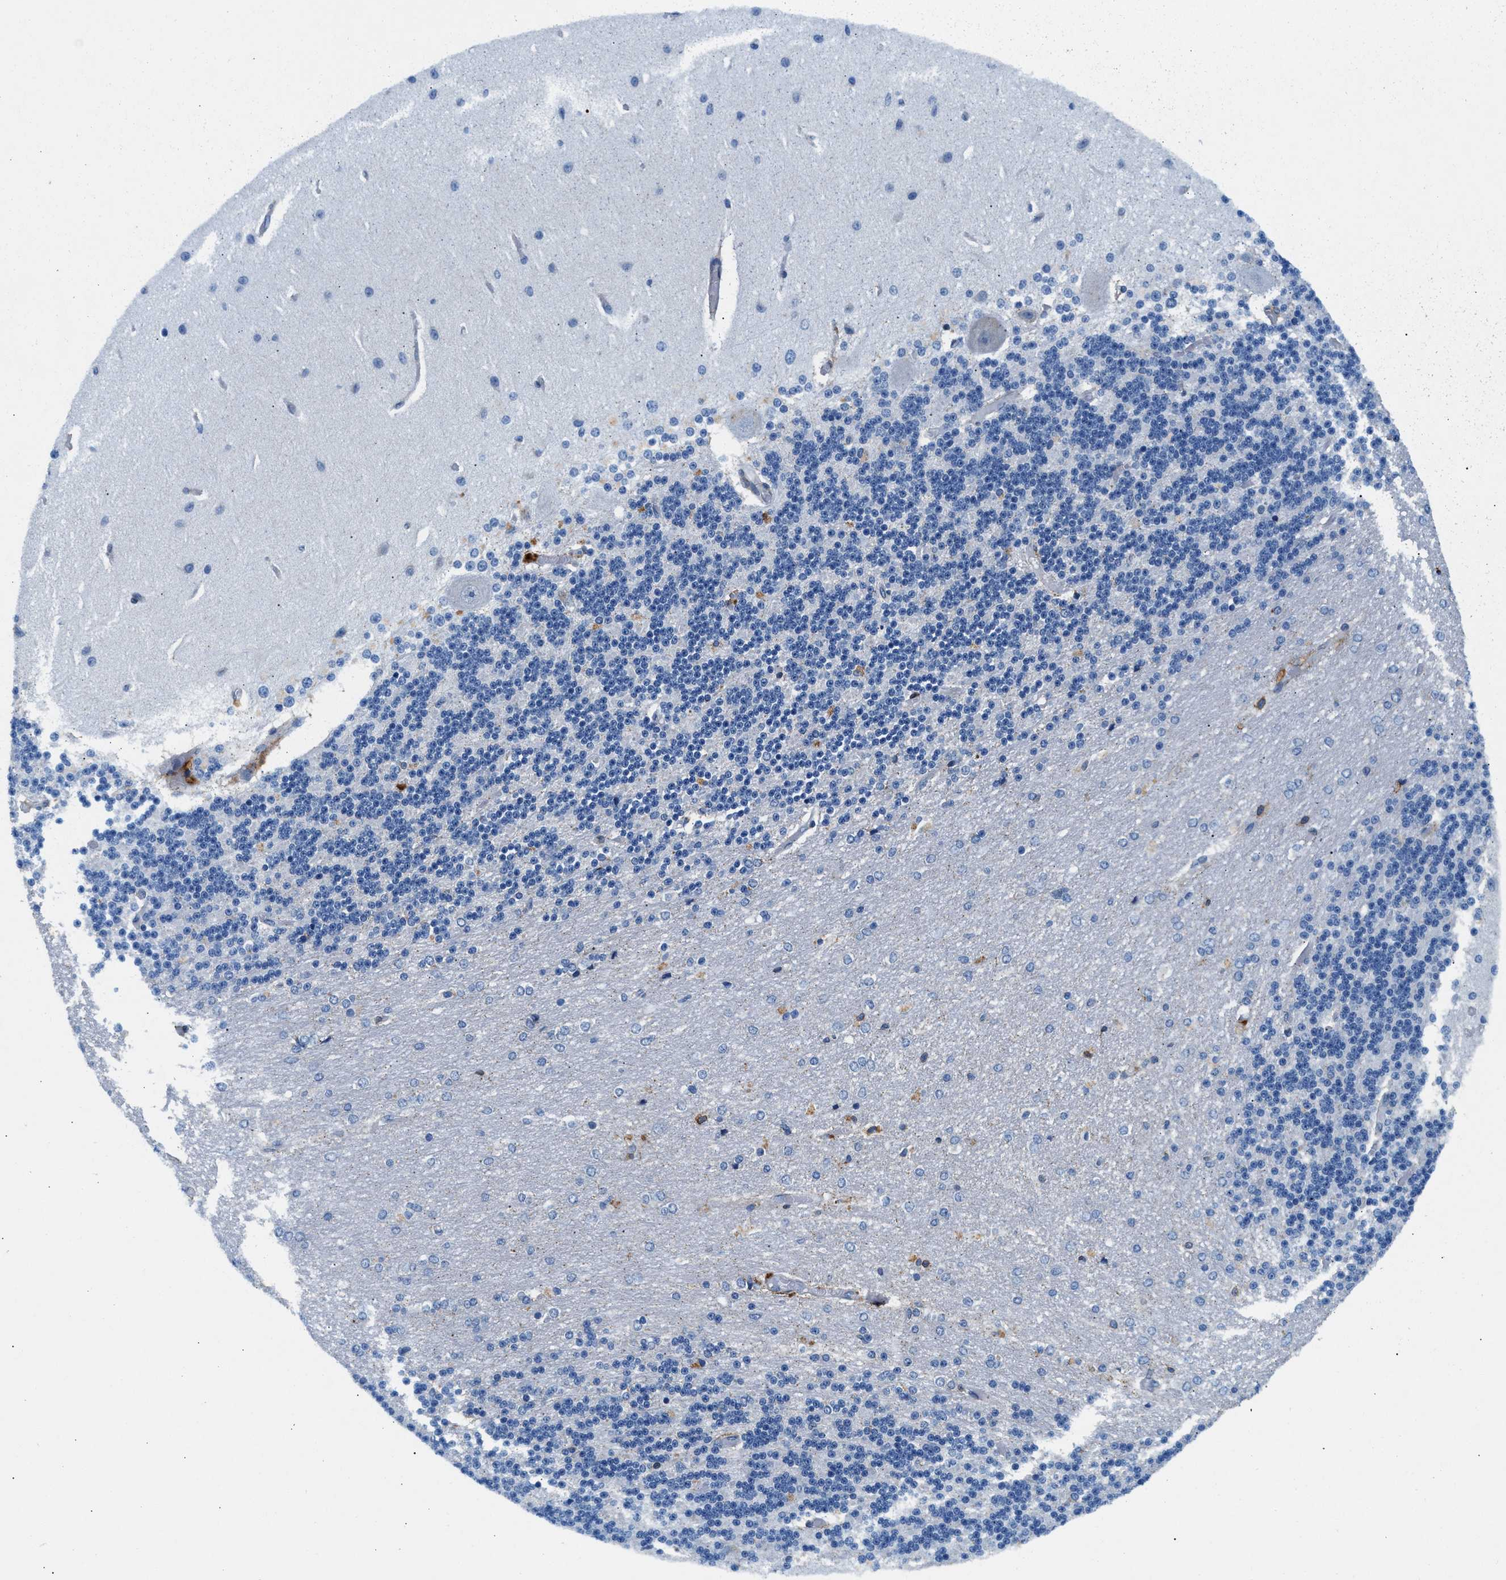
{"staining": {"intensity": "negative", "quantity": "none", "location": "none"}, "tissue": "cerebellum", "cell_type": "Cells in granular layer", "image_type": "normal", "snomed": [{"axis": "morphology", "description": "Normal tissue, NOS"}, {"axis": "topography", "description": "Cerebellum"}], "caption": "Immunohistochemistry (IHC) image of unremarkable cerebellum: cerebellum stained with DAB shows no significant protein expression in cells in granular layer. The staining is performed using DAB (3,3'-diaminobenzidine) brown chromogen with nuclei counter-stained in using hematoxylin.", "gene": "SLFN11", "patient": {"sex": "female", "age": 54}}